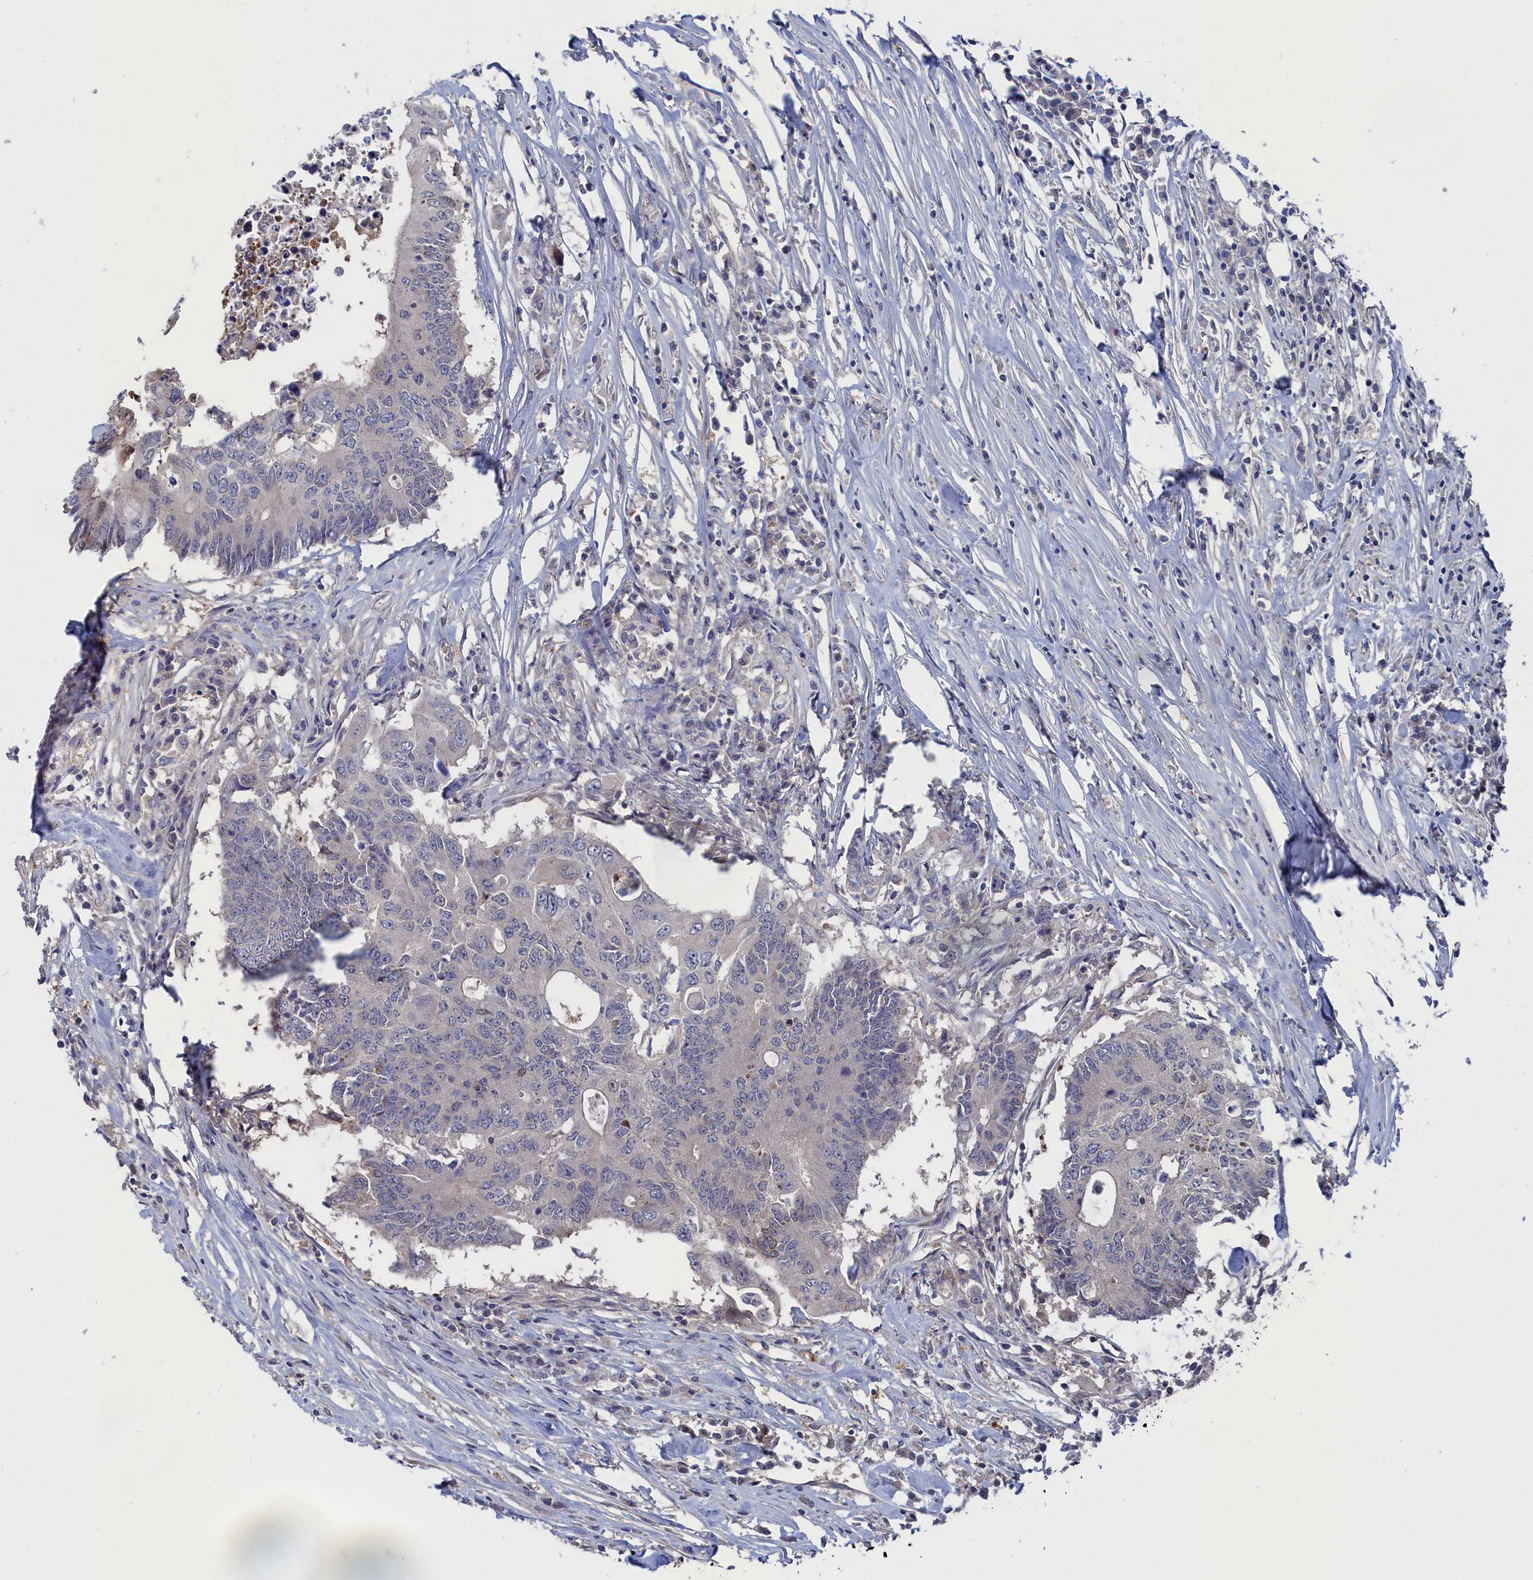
{"staining": {"intensity": "negative", "quantity": "none", "location": "none"}, "tissue": "colorectal cancer", "cell_type": "Tumor cells", "image_type": "cancer", "snomed": [{"axis": "morphology", "description": "Adenocarcinoma, NOS"}, {"axis": "topography", "description": "Colon"}], "caption": "A histopathology image of colorectal cancer stained for a protein displays no brown staining in tumor cells. (Immunohistochemistry (ihc), brightfield microscopy, high magnification).", "gene": "NUTF2", "patient": {"sex": "male", "age": 71}}